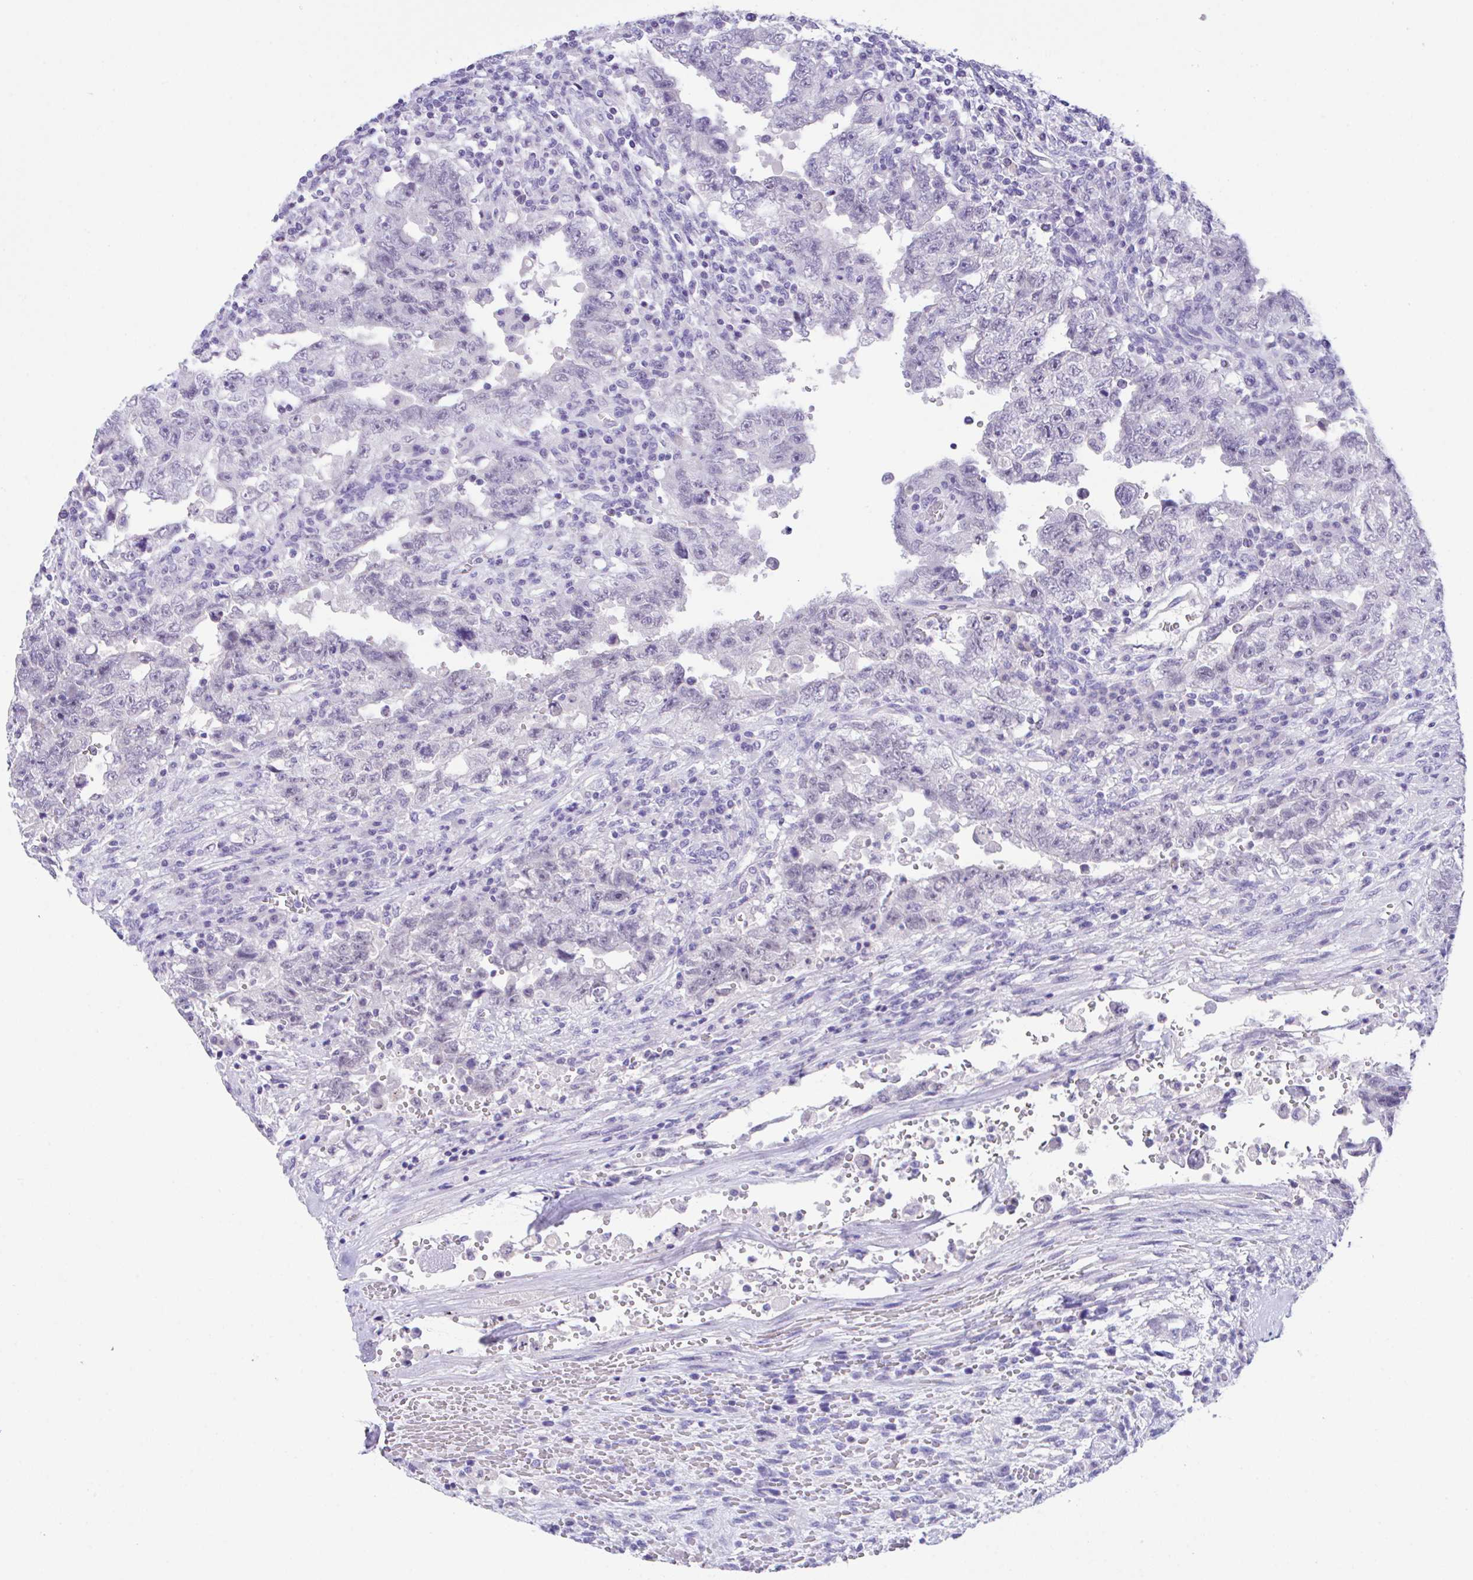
{"staining": {"intensity": "negative", "quantity": "none", "location": "none"}, "tissue": "testis cancer", "cell_type": "Tumor cells", "image_type": "cancer", "snomed": [{"axis": "morphology", "description": "Carcinoma, Embryonal, NOS"}, {"axis": "topography", "description": "Testis"}], "caption": "The image demonstrates no staining of tumor cells in embryonal carcinoma (testis).", "gene": "HACD4", "patient": {"sex": "male", "age": 26}}